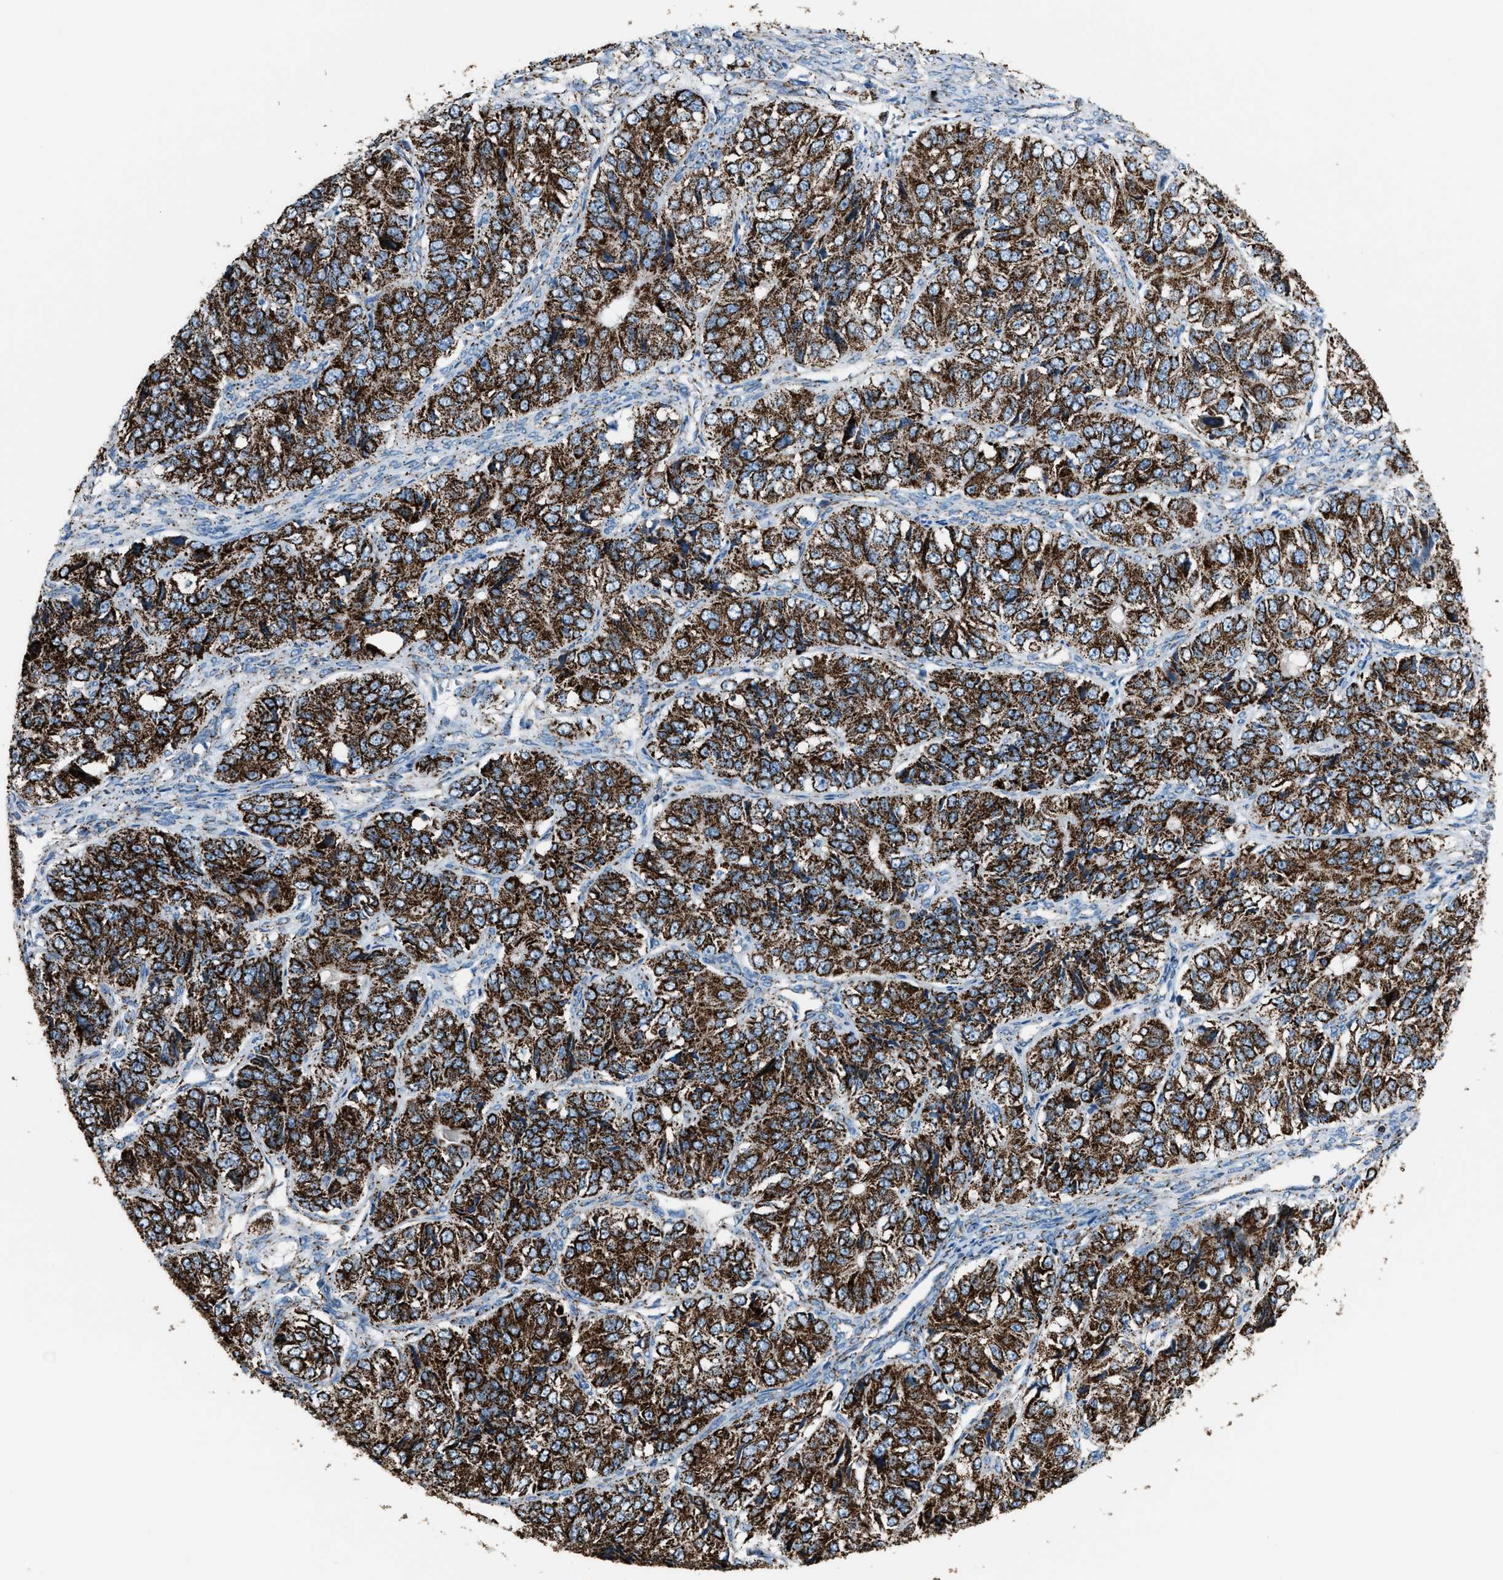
{"staining": {"intensity": "strong", "quantity": ">75%", "location": "cytoplasmic/membranous"}, "tissue": "ovarian cancer", "cell_type": "Tumor cells", "image_type": "cancer", "snomed": [{"axis": "morphology", "description": "Carcinoma, endometroid"}, {"axis": "topography", "description": "Ovary"}], "caption": "IHC histopathology image of neoplastic tissue: ovarian cancer (endometroid carcinoma) stained using IHC reveals high levels of strong protein expression localized specifically in the cytoplasmic/membranous of tumor cells, appearing as a cytoplasmic/membranous brown color.", "gene": "MDH2", "patient": {"sex": "female", "age": 51}}